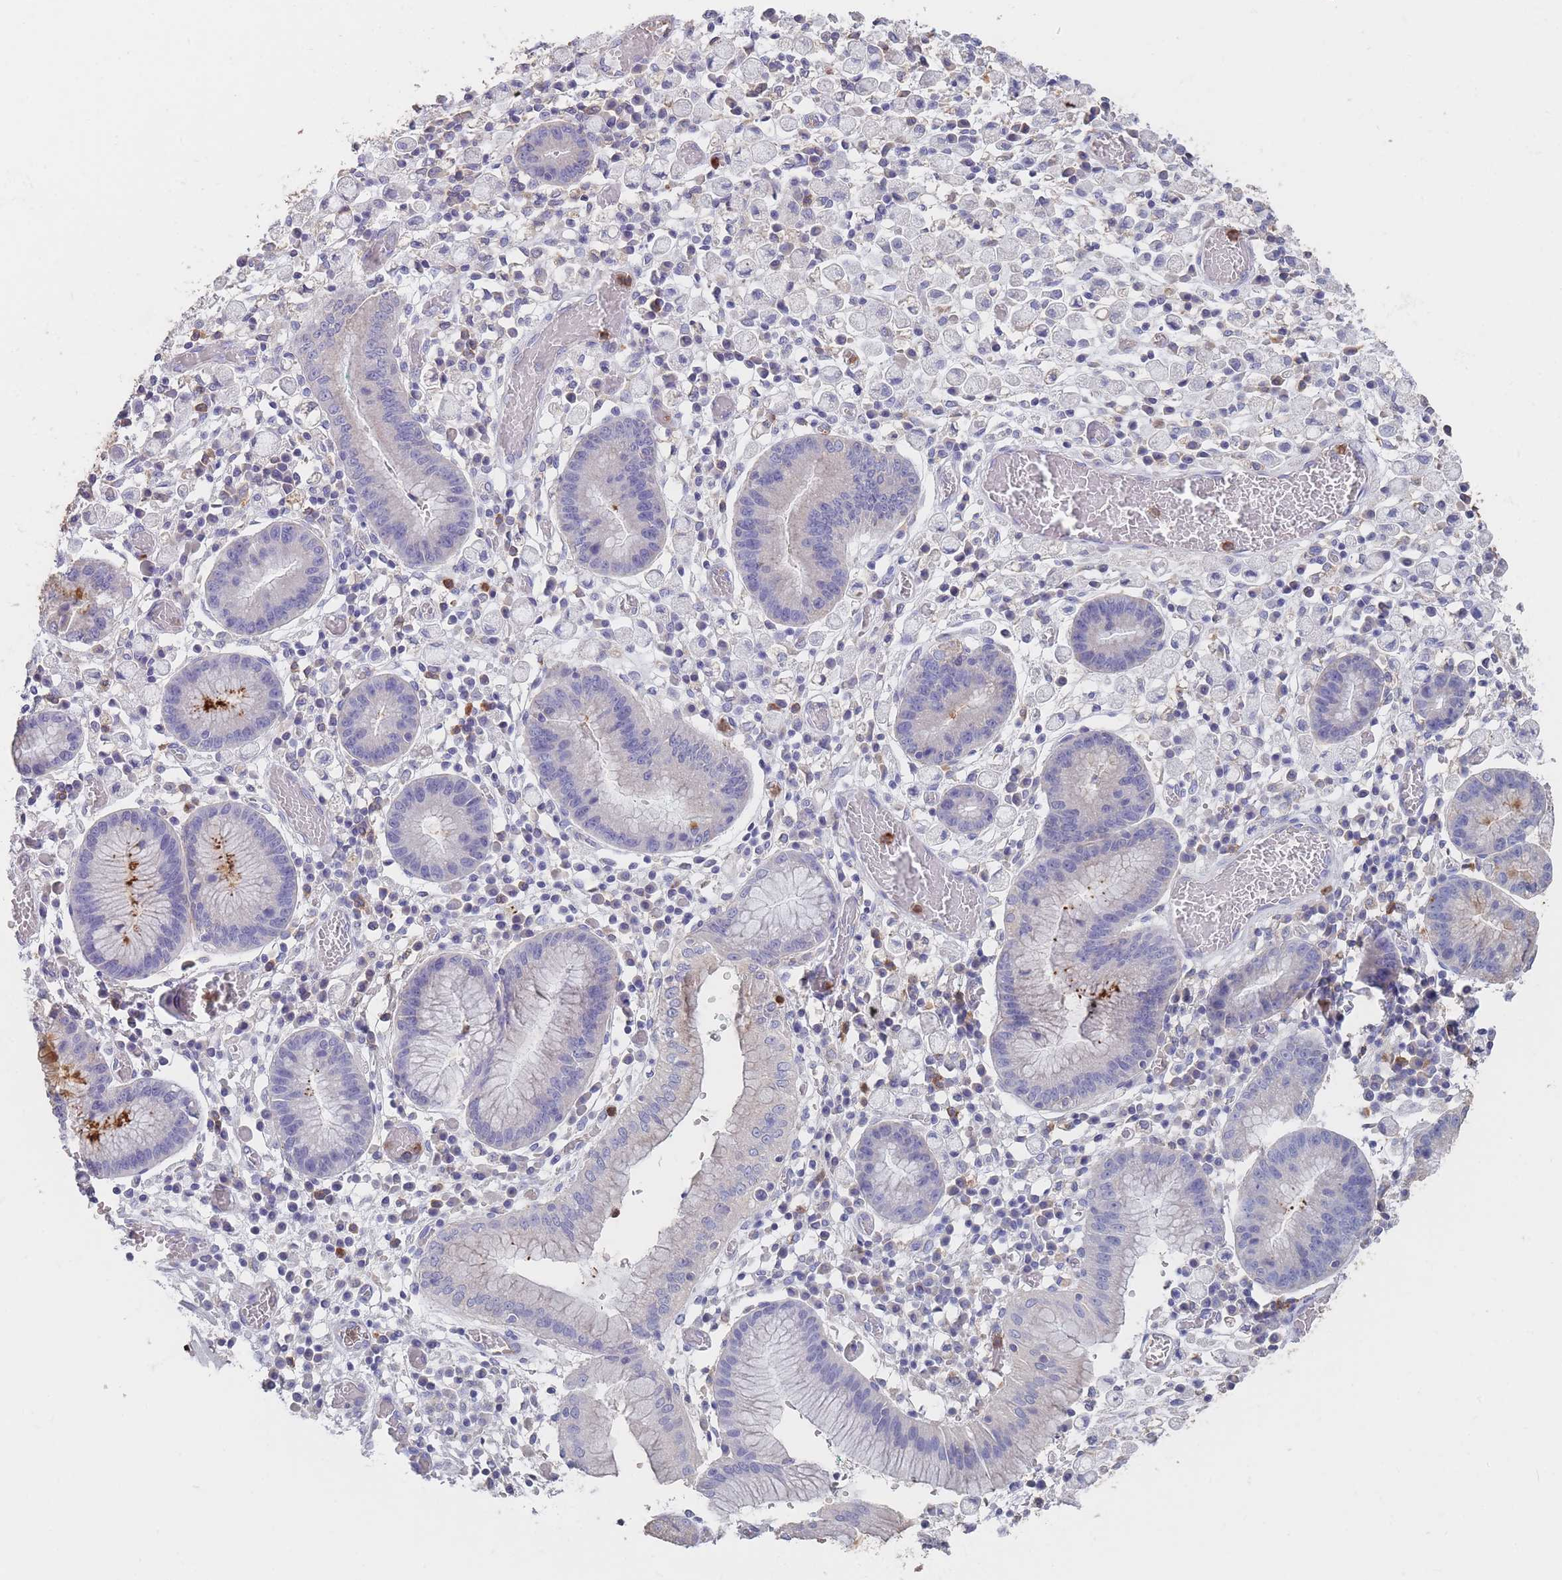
{"staining": {"intensity": "negative", "quantity": "none", "location": "none"}, "tissue": "stomach cancer", "cell_type": "Tumor cells", "image_type": "cancer", "snomed": [{"axis": "morphology", "description": "Adenocarcinoma, NOS"}, {"axis": "topography", "description": "Stomach"}], "caption": "Stomach cancer (adenocarcinoma) was stained to show a protein in brown. There is no significant positivity in tumor cells.", "gene": "CLEC12A", "patient": {"sex": "male", "age": 77}}